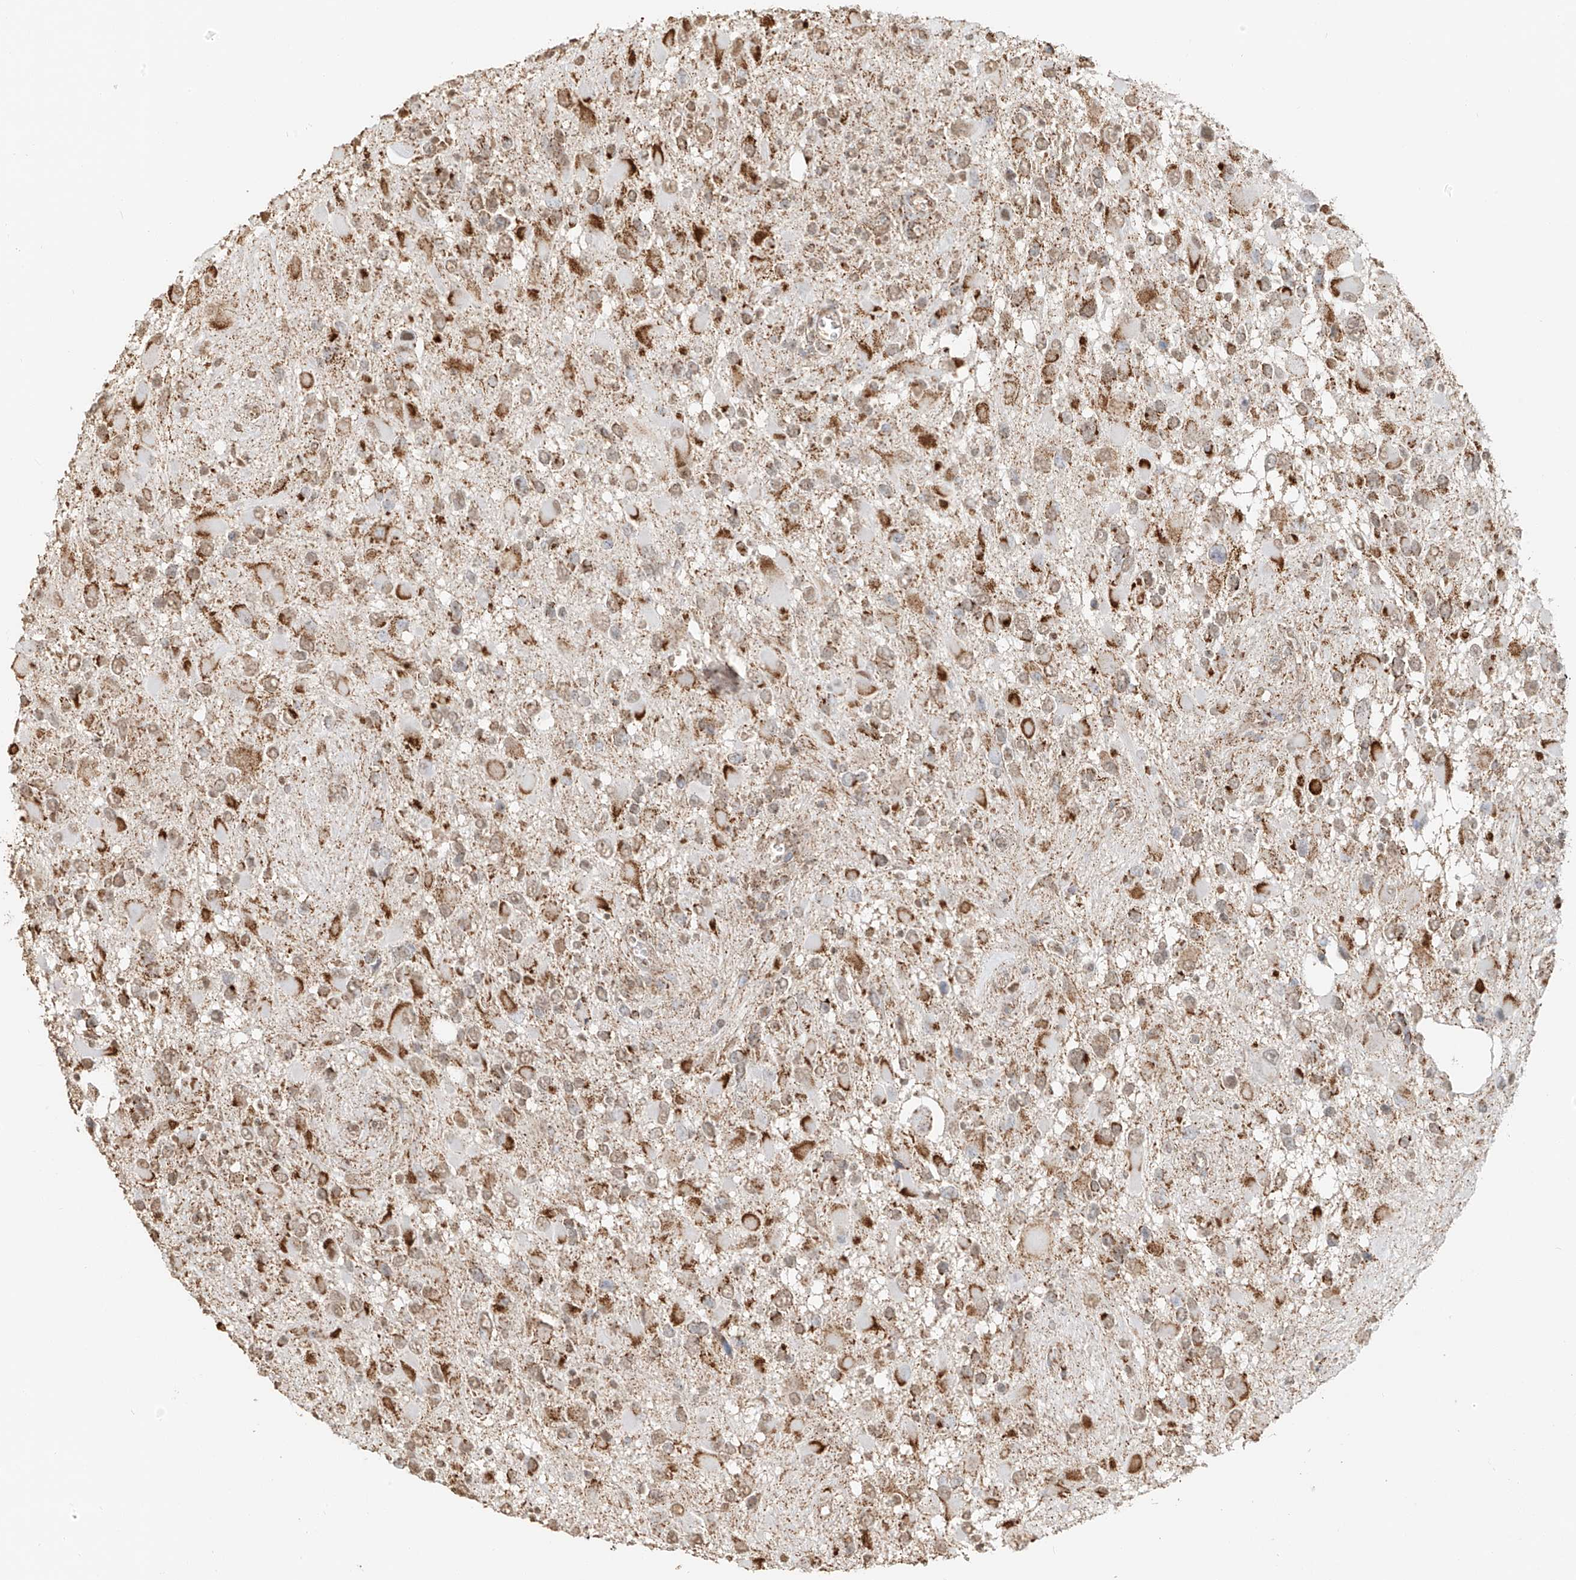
{"staining": {"intensity": "moderate", "quantity": ">75%", "location": "cytoplasmic/membranous"}, "tissue": "glioma", "cell_type": "Tumor cells", "image_type": "cancer", "snomed": [{"axis": "morphology", "description": "Glioma, malignant, High grade"}, {"axis": "topography", "description": "Brain"}], "caption": "A brown stain labels moderate cytoplasmic/membranous expression of a protein in glioma tumor cells. (Stains: DAB in brown, nuclei in blue, Microscopy: brightfield microscopy at high magnification).", "gene": "MIPEP", "patient": {"sex": "male", "age": 53}}